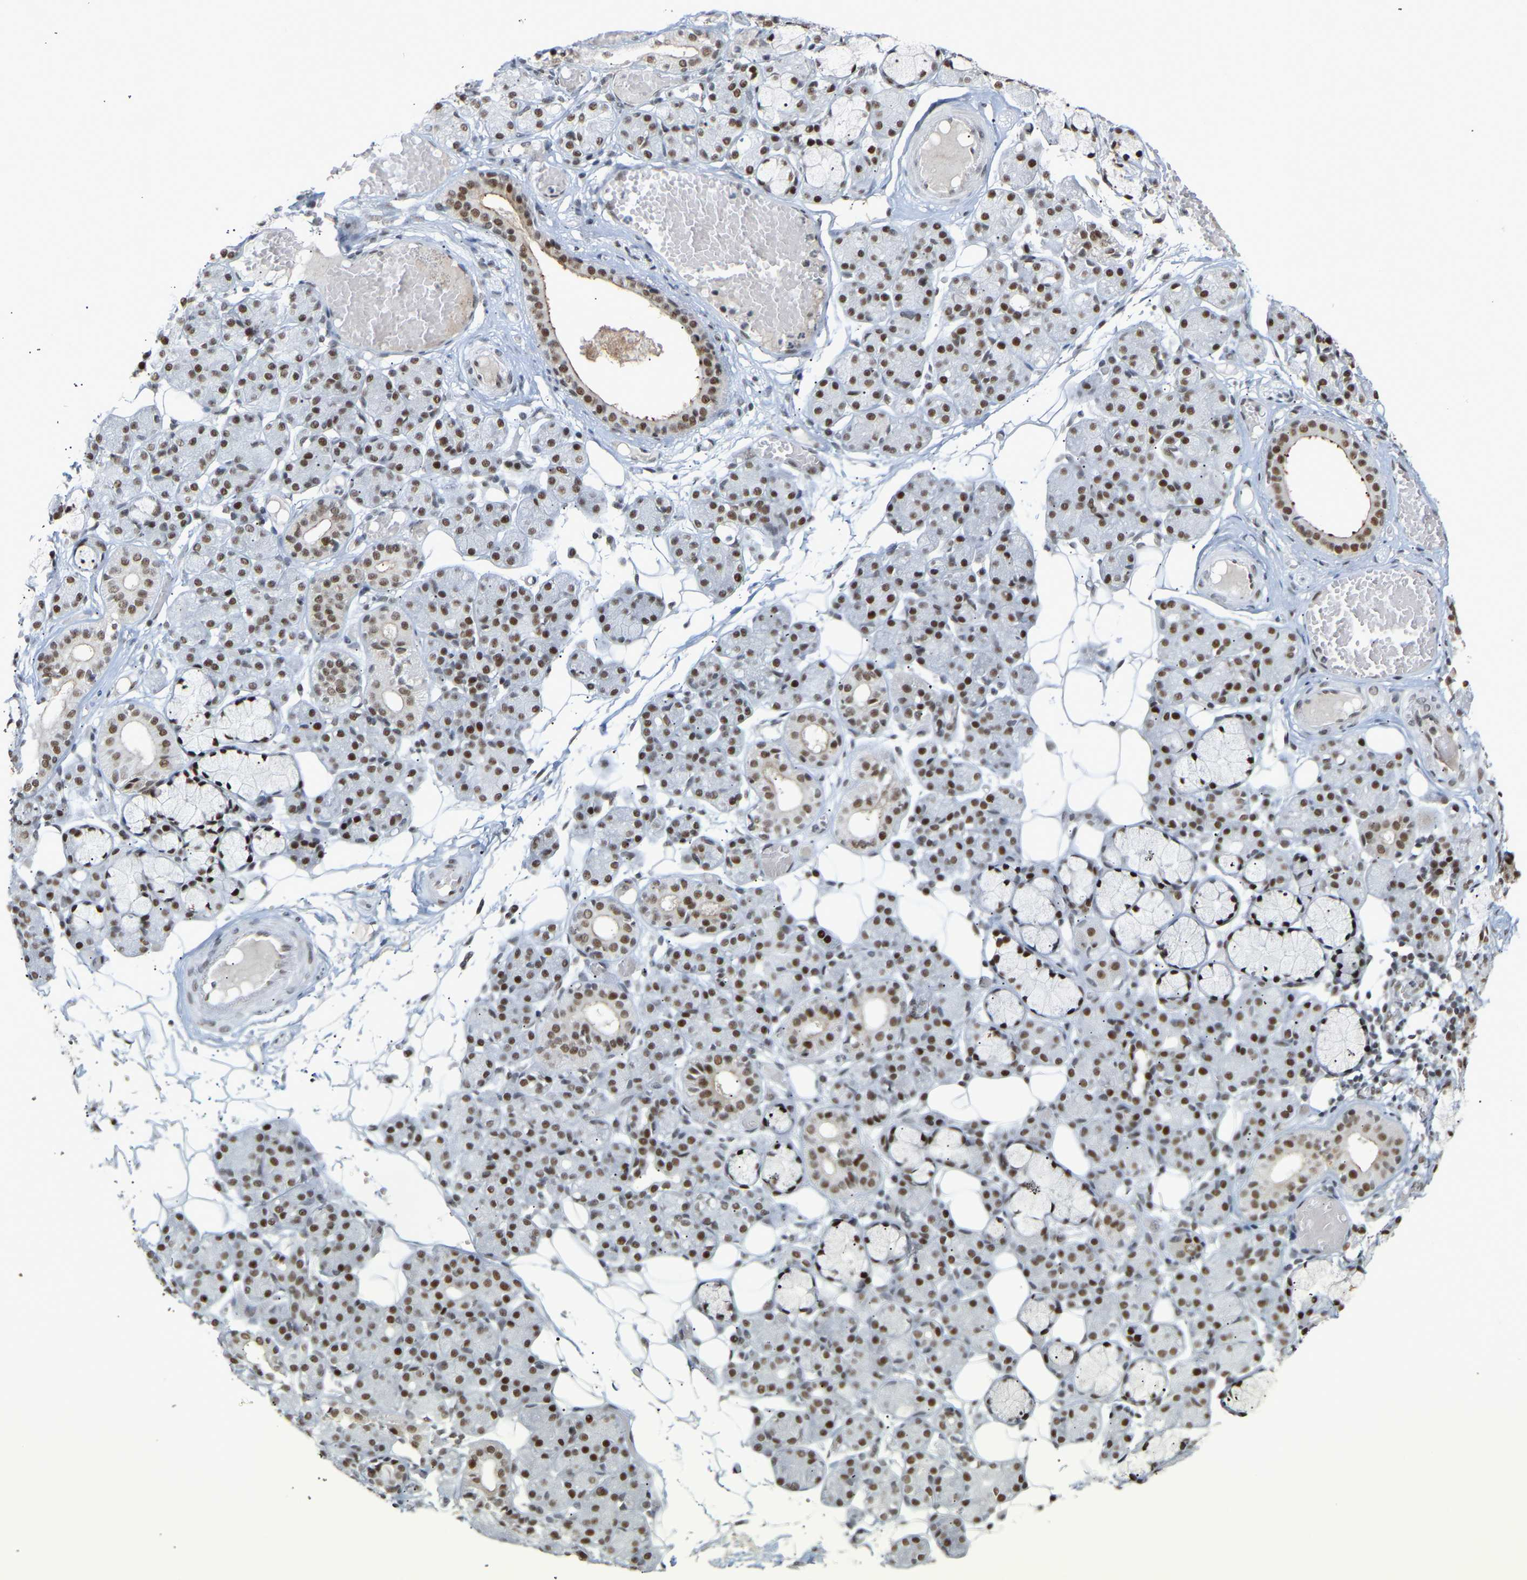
{"staining": {"intensity": "strong", "quantity": ">75%", "location": "nuclear"}, "tissue": "salivary gland", "cell_type": "Glandular cells", "image_type": "normal", "snomed": [{"axis": "morphology", "description": "Normal tissue, NOS"}, {"axis": "topography", "description": "Salivary gland"}], "caption": "Strong nuclear expression for a protein is identified in about >75% of glandular cells of unremarkable salivary gland using IHC.", "gene": "NELFB", "patient": {"sex": "male", "age": 63}}